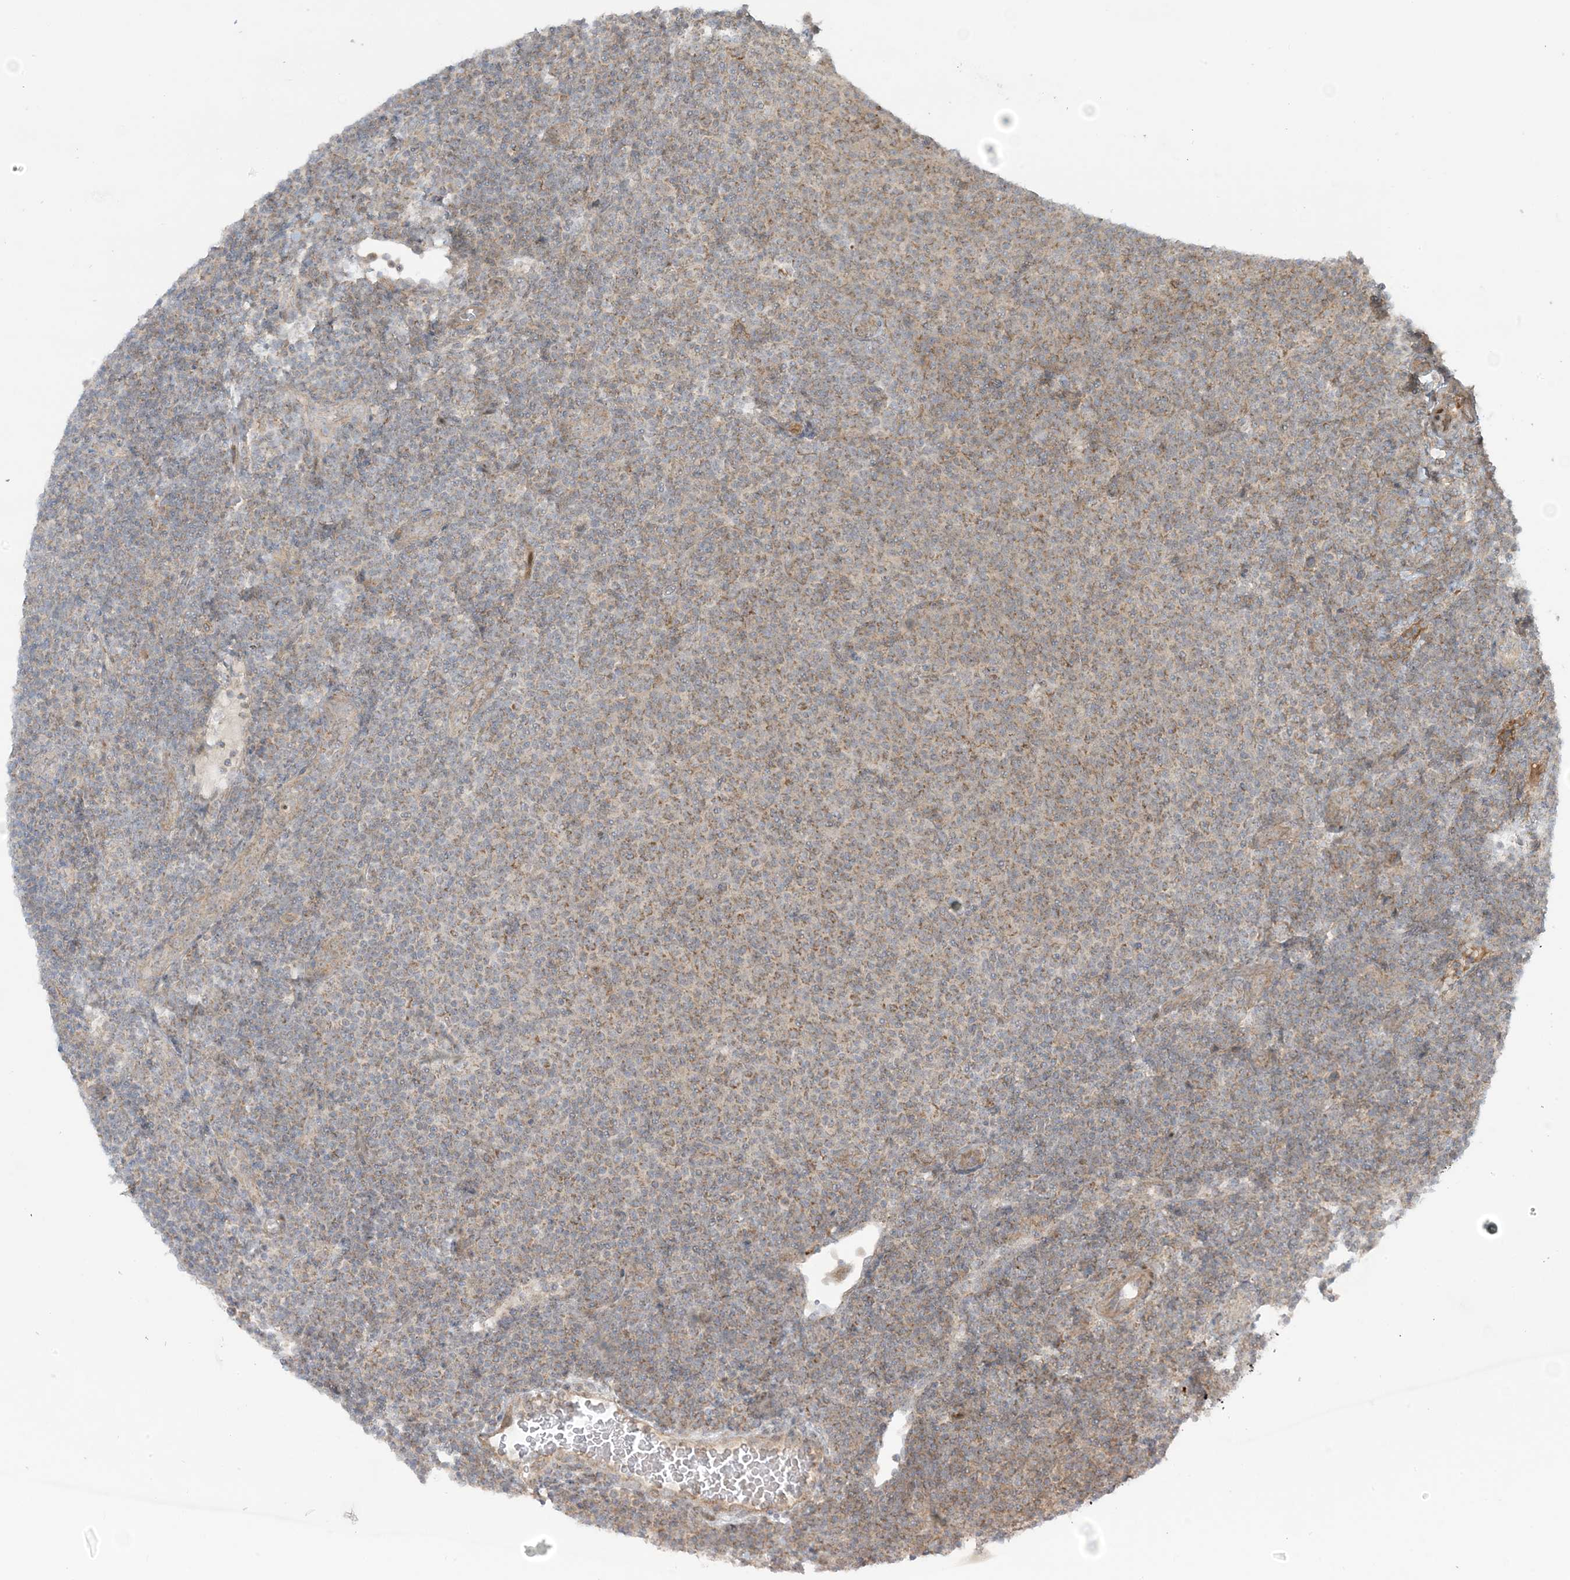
{"staining": {"intensity": "moderate", "quantity": ">75%", "location": "cytoplasmic/membranous"}, "tissue": "lymphoma", "cell_type": "Tumor cells", "image_type": "cancer", "snomed": [{"axis": "morphology", "description": "Malignant lymphoma, non-Hodgkin's type, Low grade"}, {"axis": "topography", "description": "Lymph node"}], "caption": "Brown immunohistochemical staining in malignant lymphoma, non-Hodgkin's type (low-grade) displays moderate cytoplasmic/membranous positivity in about >75% of tumor cells.", "gene": "PHLDB2", "patient": {"sex": "male", "age": 66}}